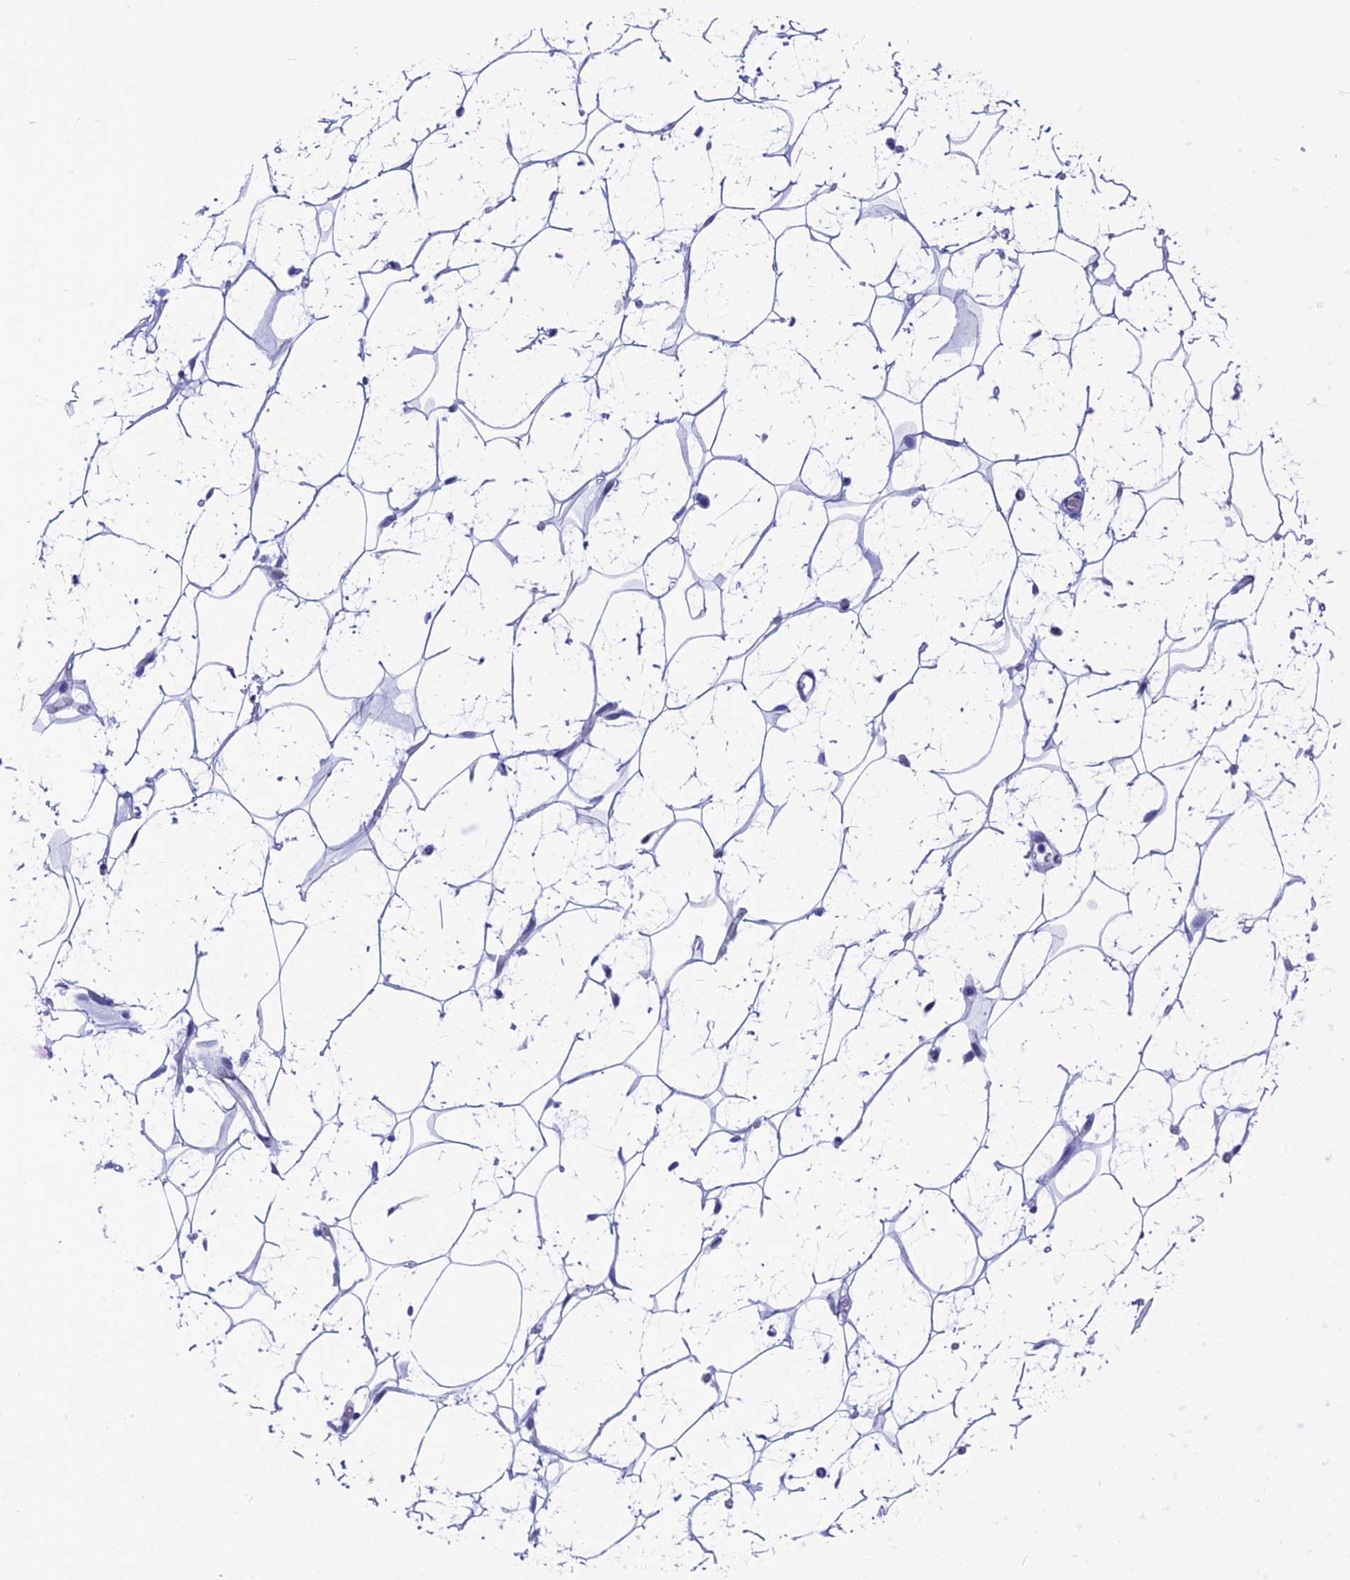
{"staining": {"intensity": "negative", "quantity": "none", "location": "none"}, "tissue": "adipose tissue", "cell_type": "Adipocytes", "image_type": "normal", "snomed": [{"axis": "morphology", "description": "Normal tissue, NOS"}, {"axis": "topography", "description": "Breast"}], "caption": "Immunohistochemistry of normal human adipose tissue demonstrates no positivity in adipocytes.", "gene": "GNGT2", "patient": {"sex": "female", "age": 26}}